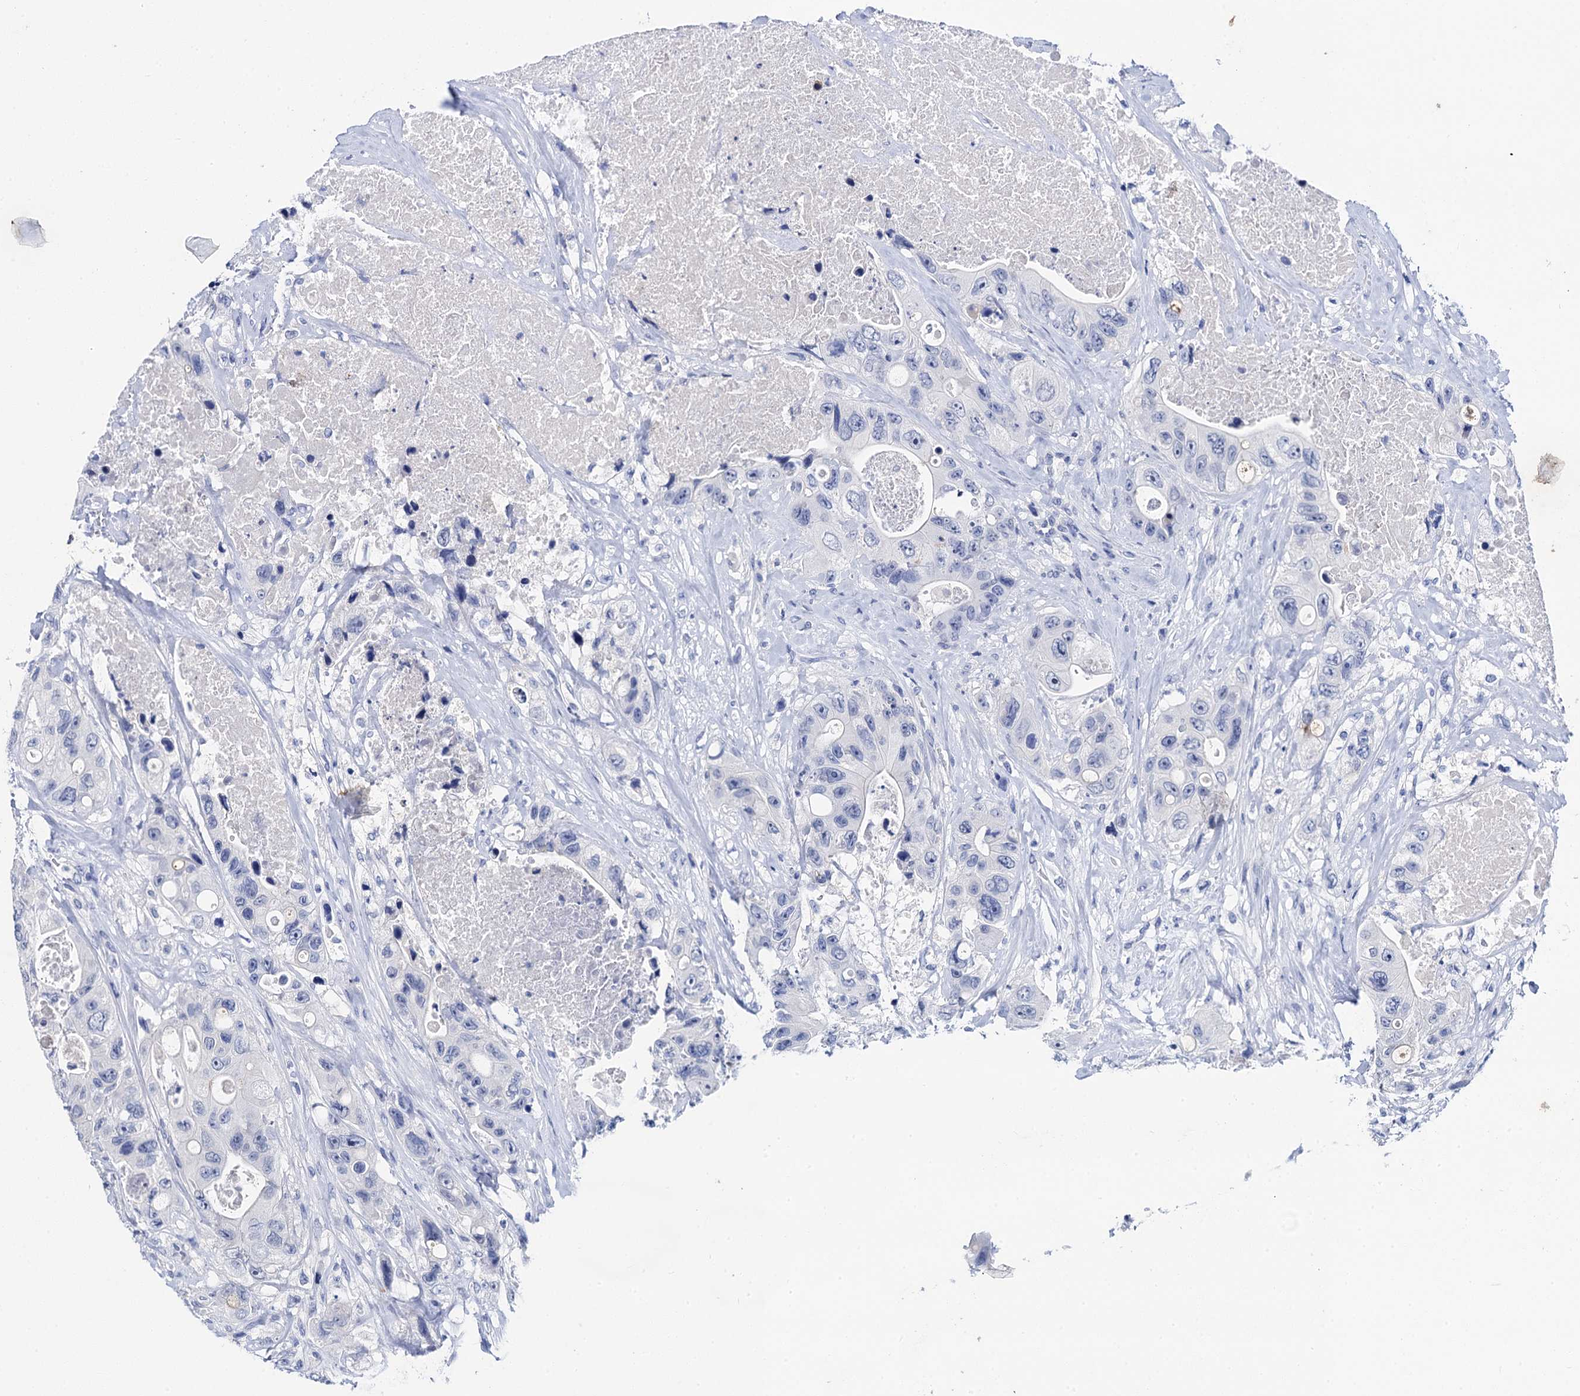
{"staining": {"intensity": "negative", "quantity": "none", "location": "none"}, "tissue": "colorectal cancer", "cell_type": "Tumor cells", "image_type": "cancer", "snomed": [{"axis": "morphology", "description": "Adenocarcinoma, NOS"}, {"axis": "topography", "description": "Colon"}], "caption": "DAB immunohistochemical staining of colorectal cancer (adenocarcinoma) demonstrates no significant positivity in tumor cells.", "gene": "LYPD3", "patient": {"sex": "female", "age": 46}}